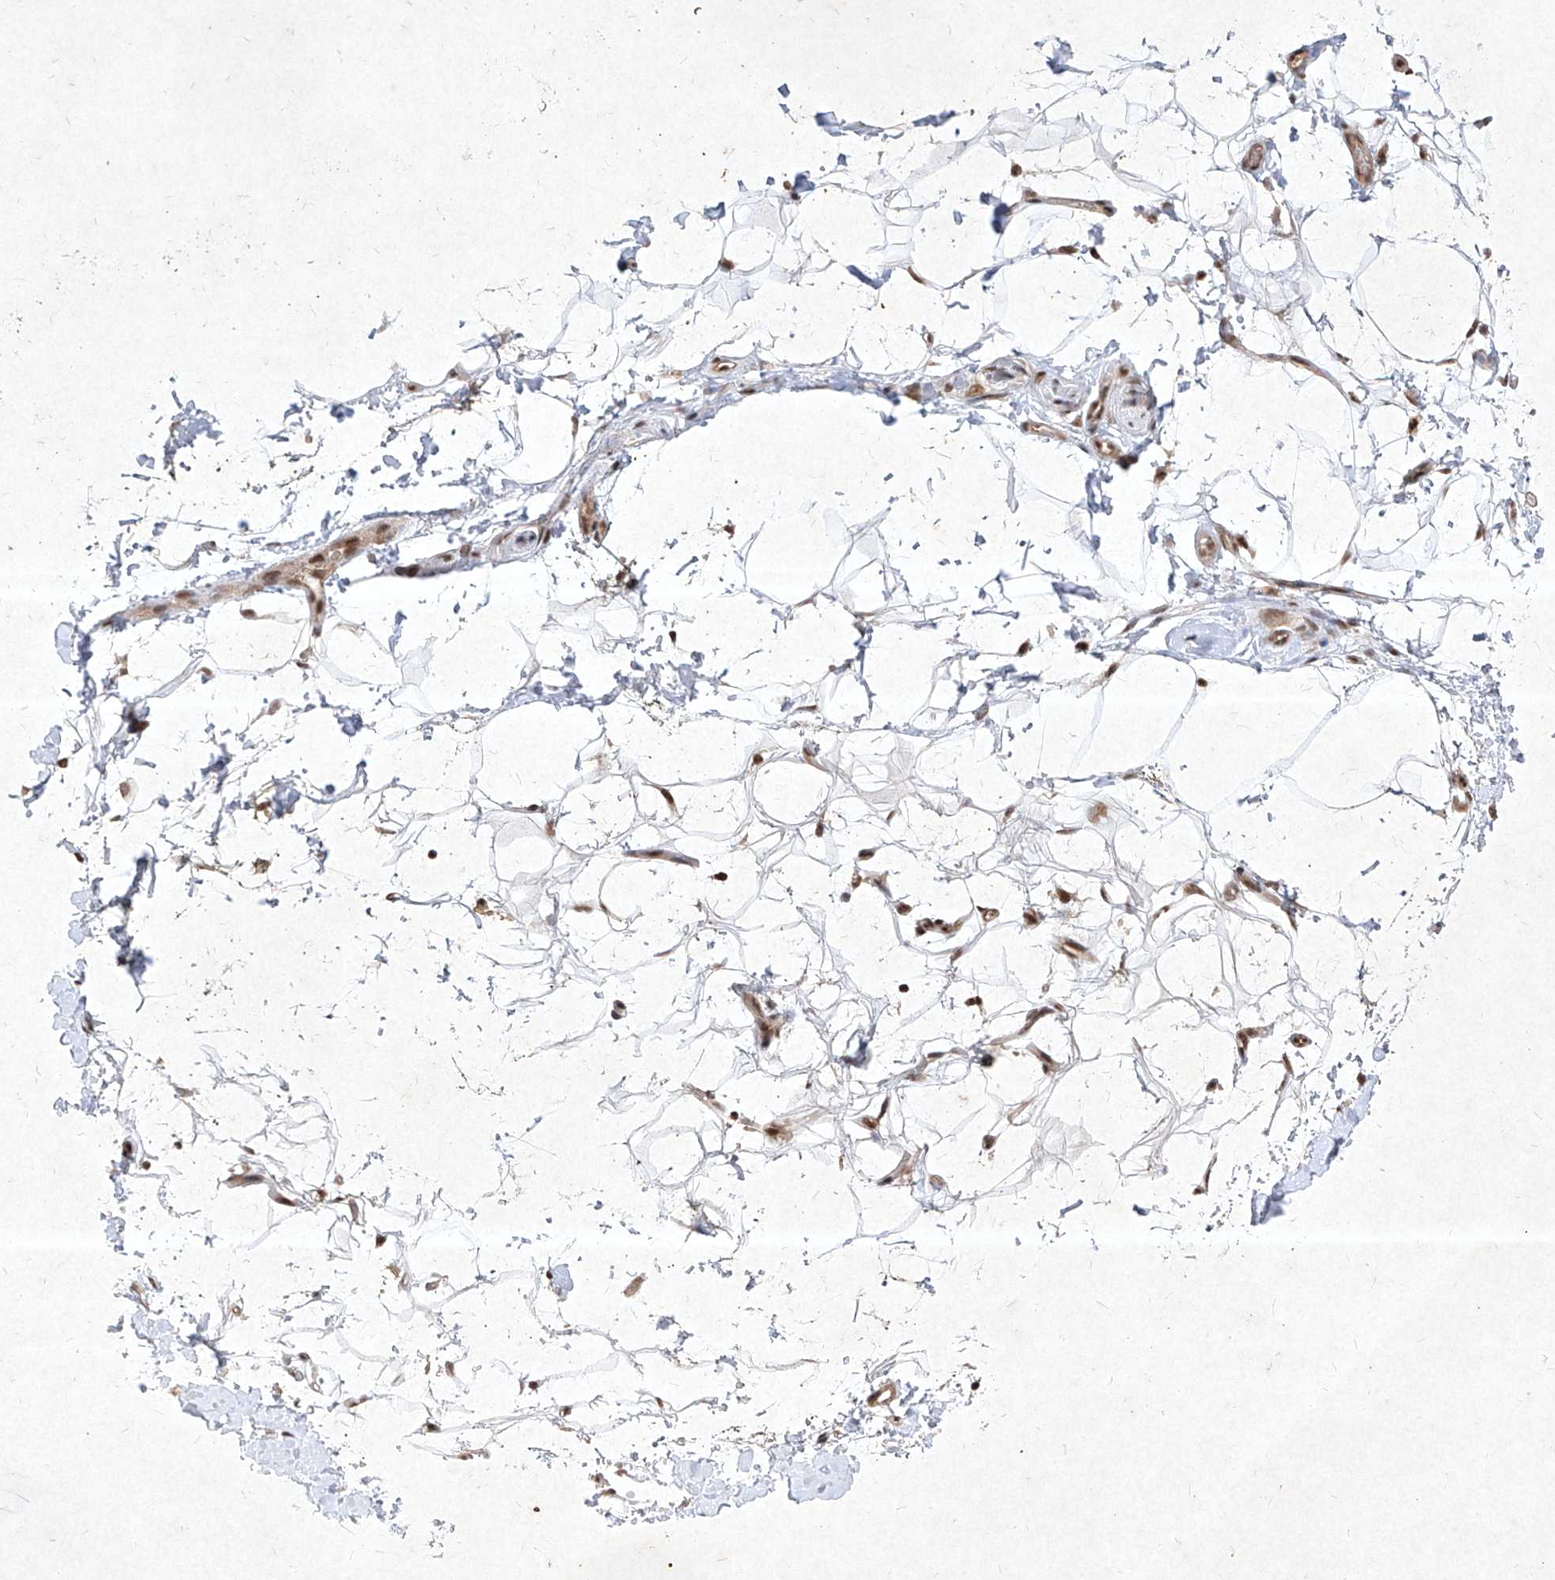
{"staining": {"intensity": "weak", "quantity": "25%-75%", "location": "cytoplasmic/membranous,nuclear"}, "tissue": "adipose tissue", "cell_type": "Adipocytes", "image_type": "normal", "snomed": [{"axis": "morphology", "description": "Normal tissue, NOS"}, {"axis": "morphology", "description": "Adenocarcinoma, NOS"}, {"axis": "topography", "description": "Pancreas"}, {"axis": "topography", "description": "Peripheral nerve tissue"}], "caption": "Human adipose tissue stained for a protein (brown) reveals weak cytoplasmic/membranous,nuclear positive expression in about 25%-75% of adipocytes.", "gene": "IRF2", "patient": {"sex": "male", "age": 59}}